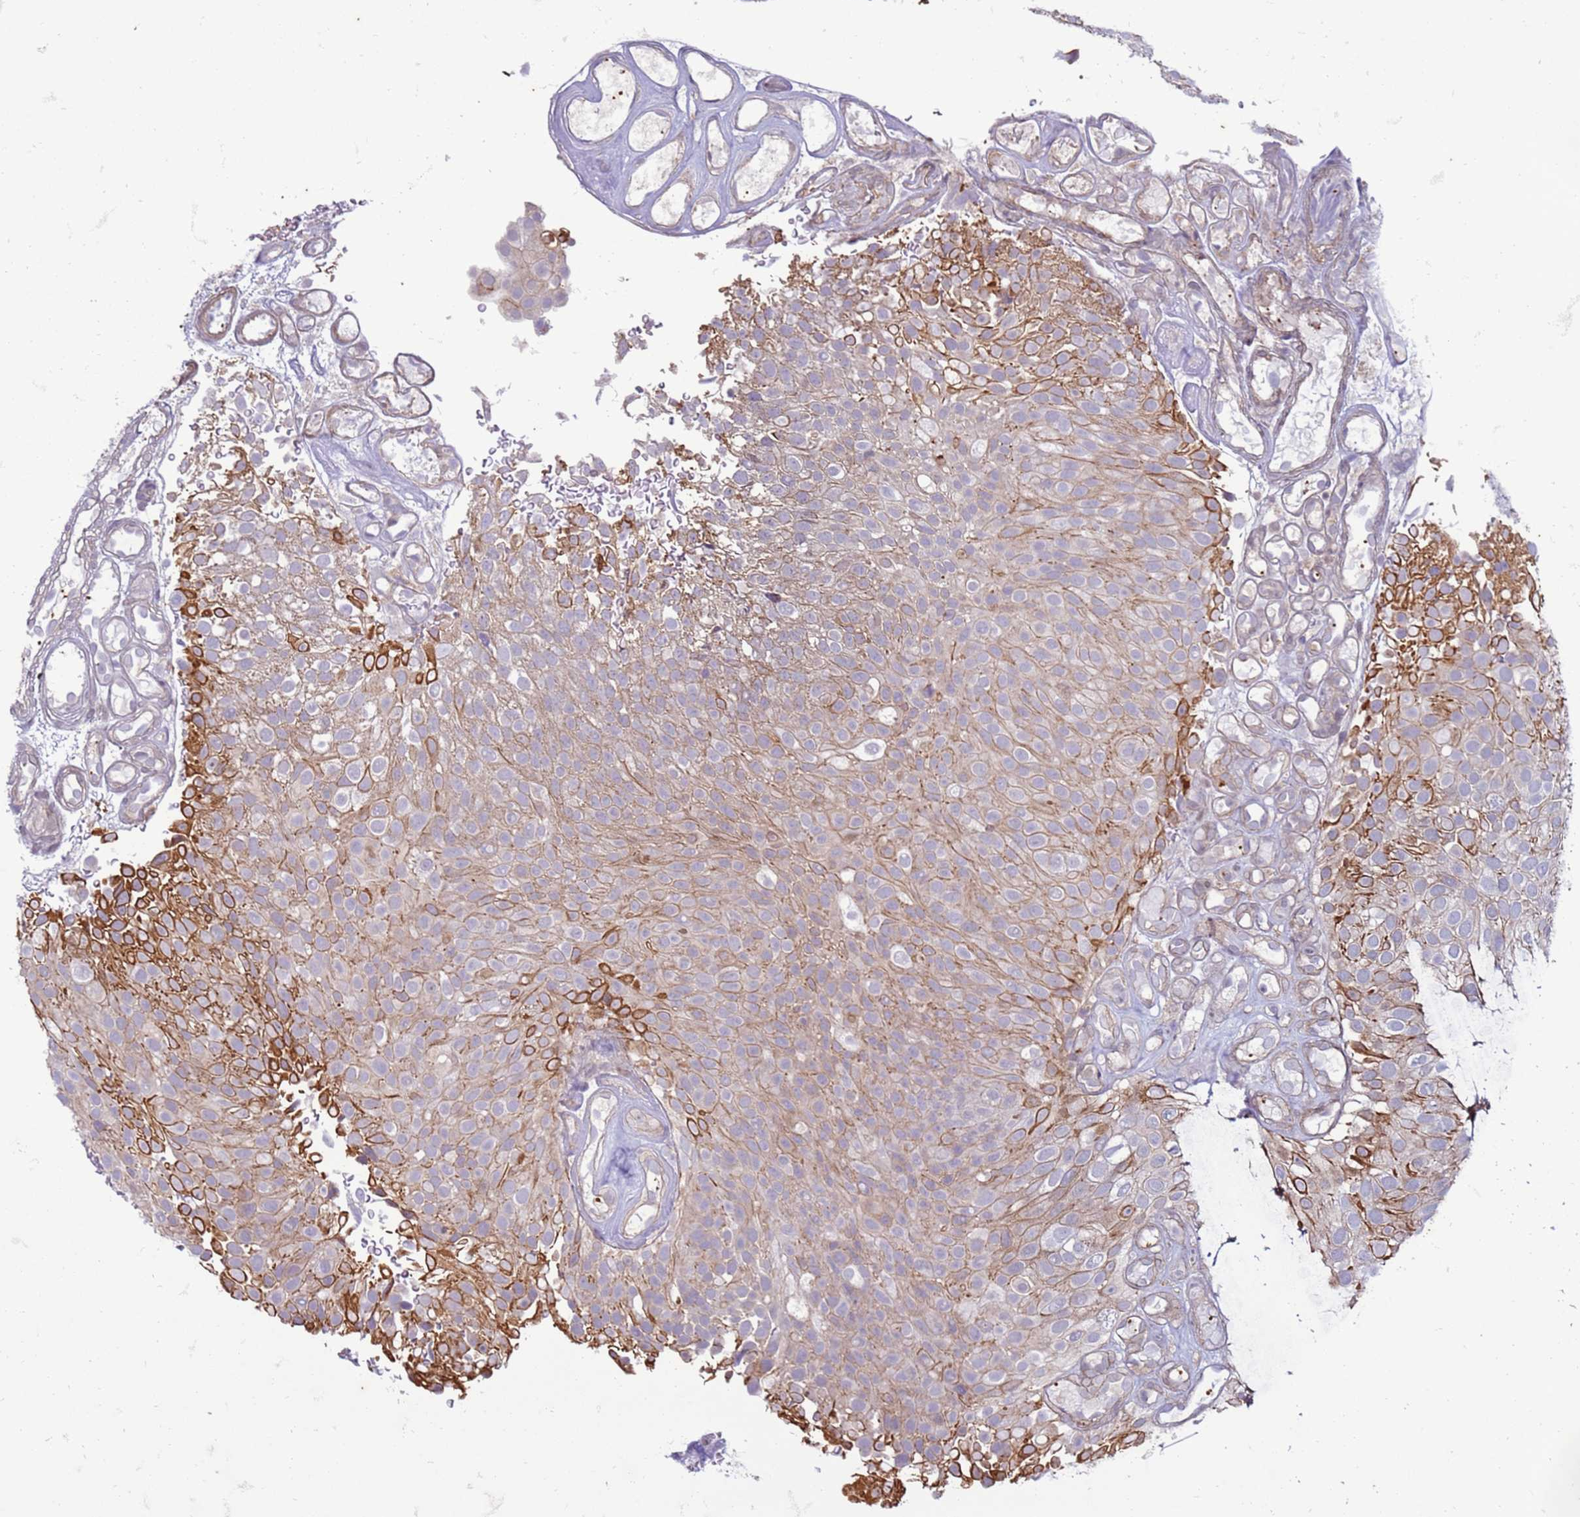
{"staining": {"intensity": "strong", "quantity": "<25%", "location": "cytoplasmic/membranous"}, "tissue": "urothelial cancer", "cell_type": "Tumor cells", "image_type": "cancer", "snomed": [{"axis": "morphology", "description": "Urothelial carcinoma, Low grade"}, {"axis": "topography", "description": "Urinary bladder"}], "caption": "Low-grade urothelial carcinoma stained with immunohistochemistry (IHC) shows strong cytoplasmic/membranous positivity in approximately <25% of tumor cells.", "gene": "SLC15A3", "patient": {"sex": "male", "age": 78}}